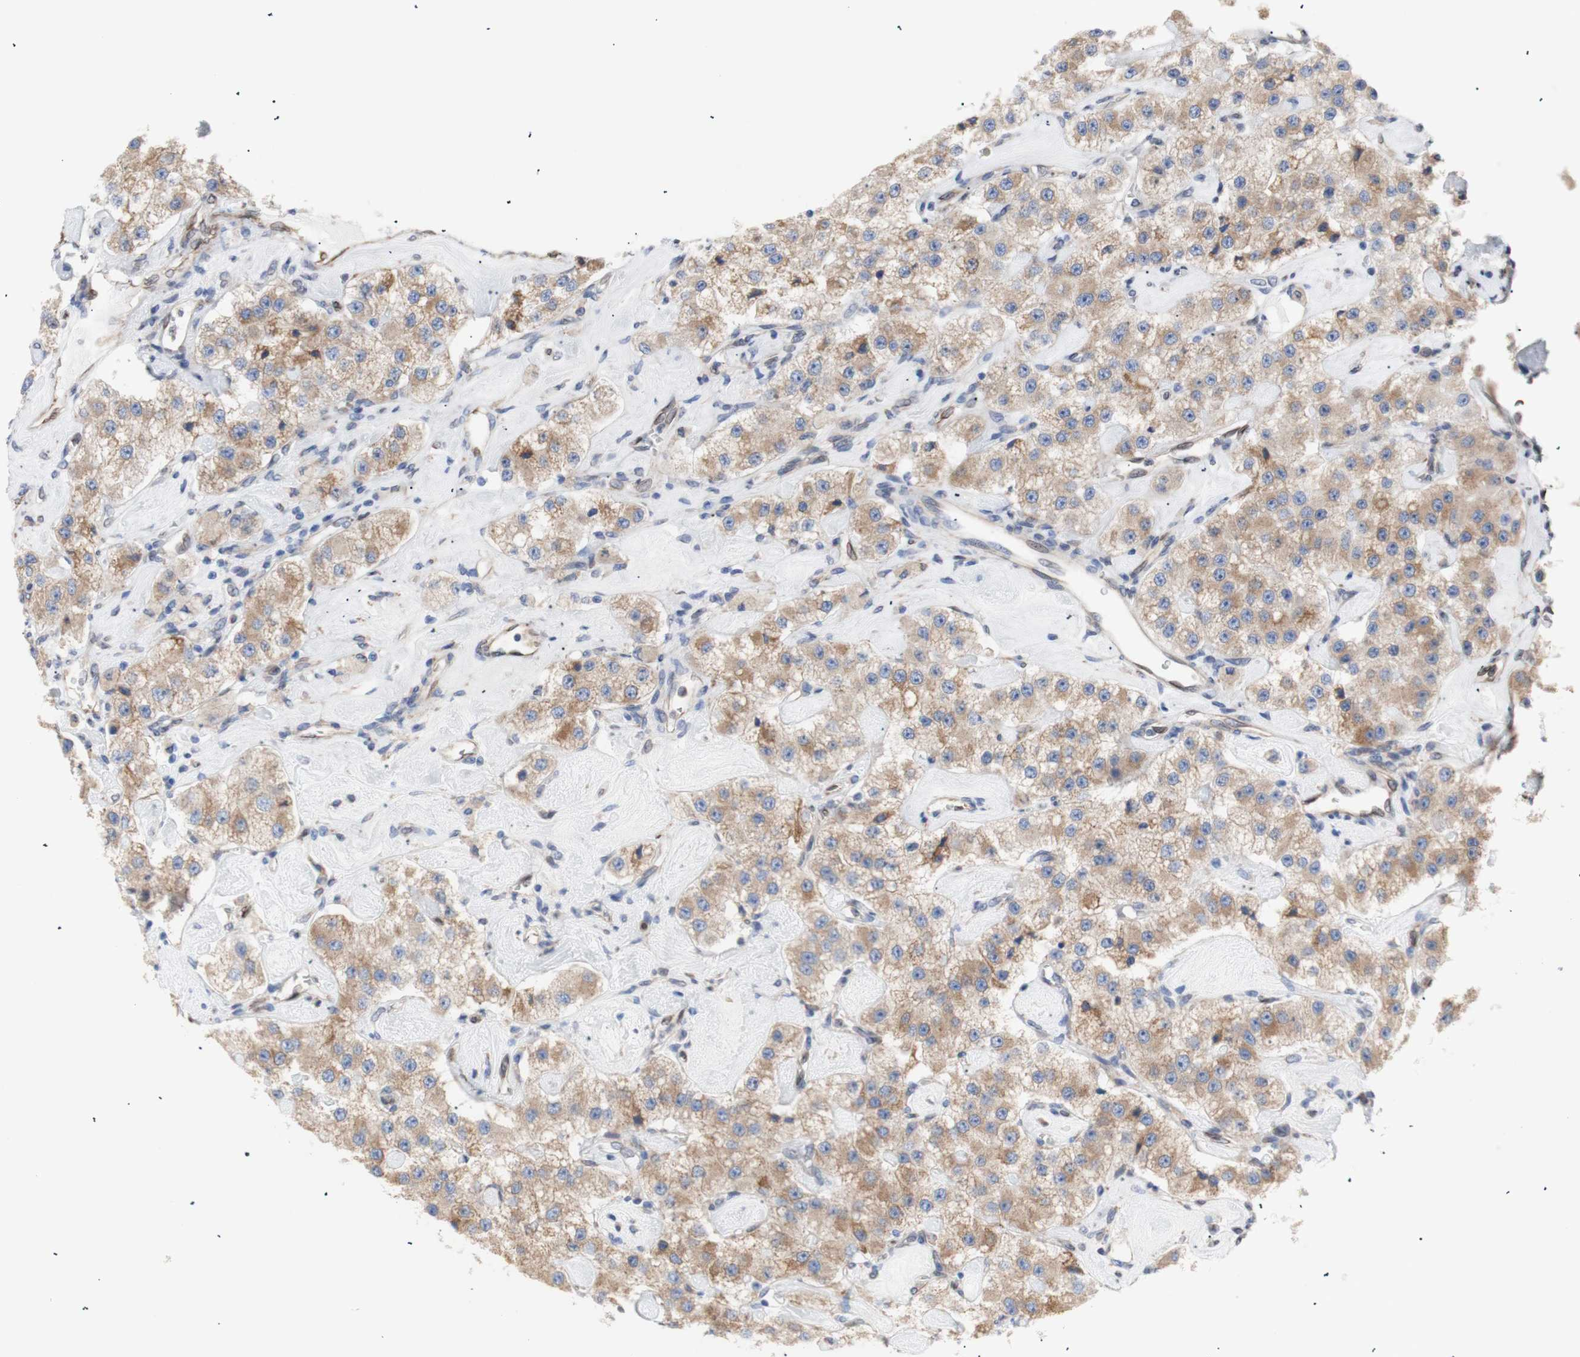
{"staining": {"intensity": "moderate", "quantity": ">75%", "location": "cytoplasmic/membranous"}, "tissue": "carcinoid", "cell_type": "Tumor cells", "image_type": "cancer", "snomed": [{"axis": "morphology", "description": "Carcinoid, malignant, NOS"}, {"axis": "topography", "description": "Pancreas"}], "caption": "Brown immunohistochemical staining in carcinoid shows moderate cytoplasmic/membranous staining in about >75% of tumor cells.", "gene": "ERLIN1", "patient": {"sex": "male", "age": 41}}